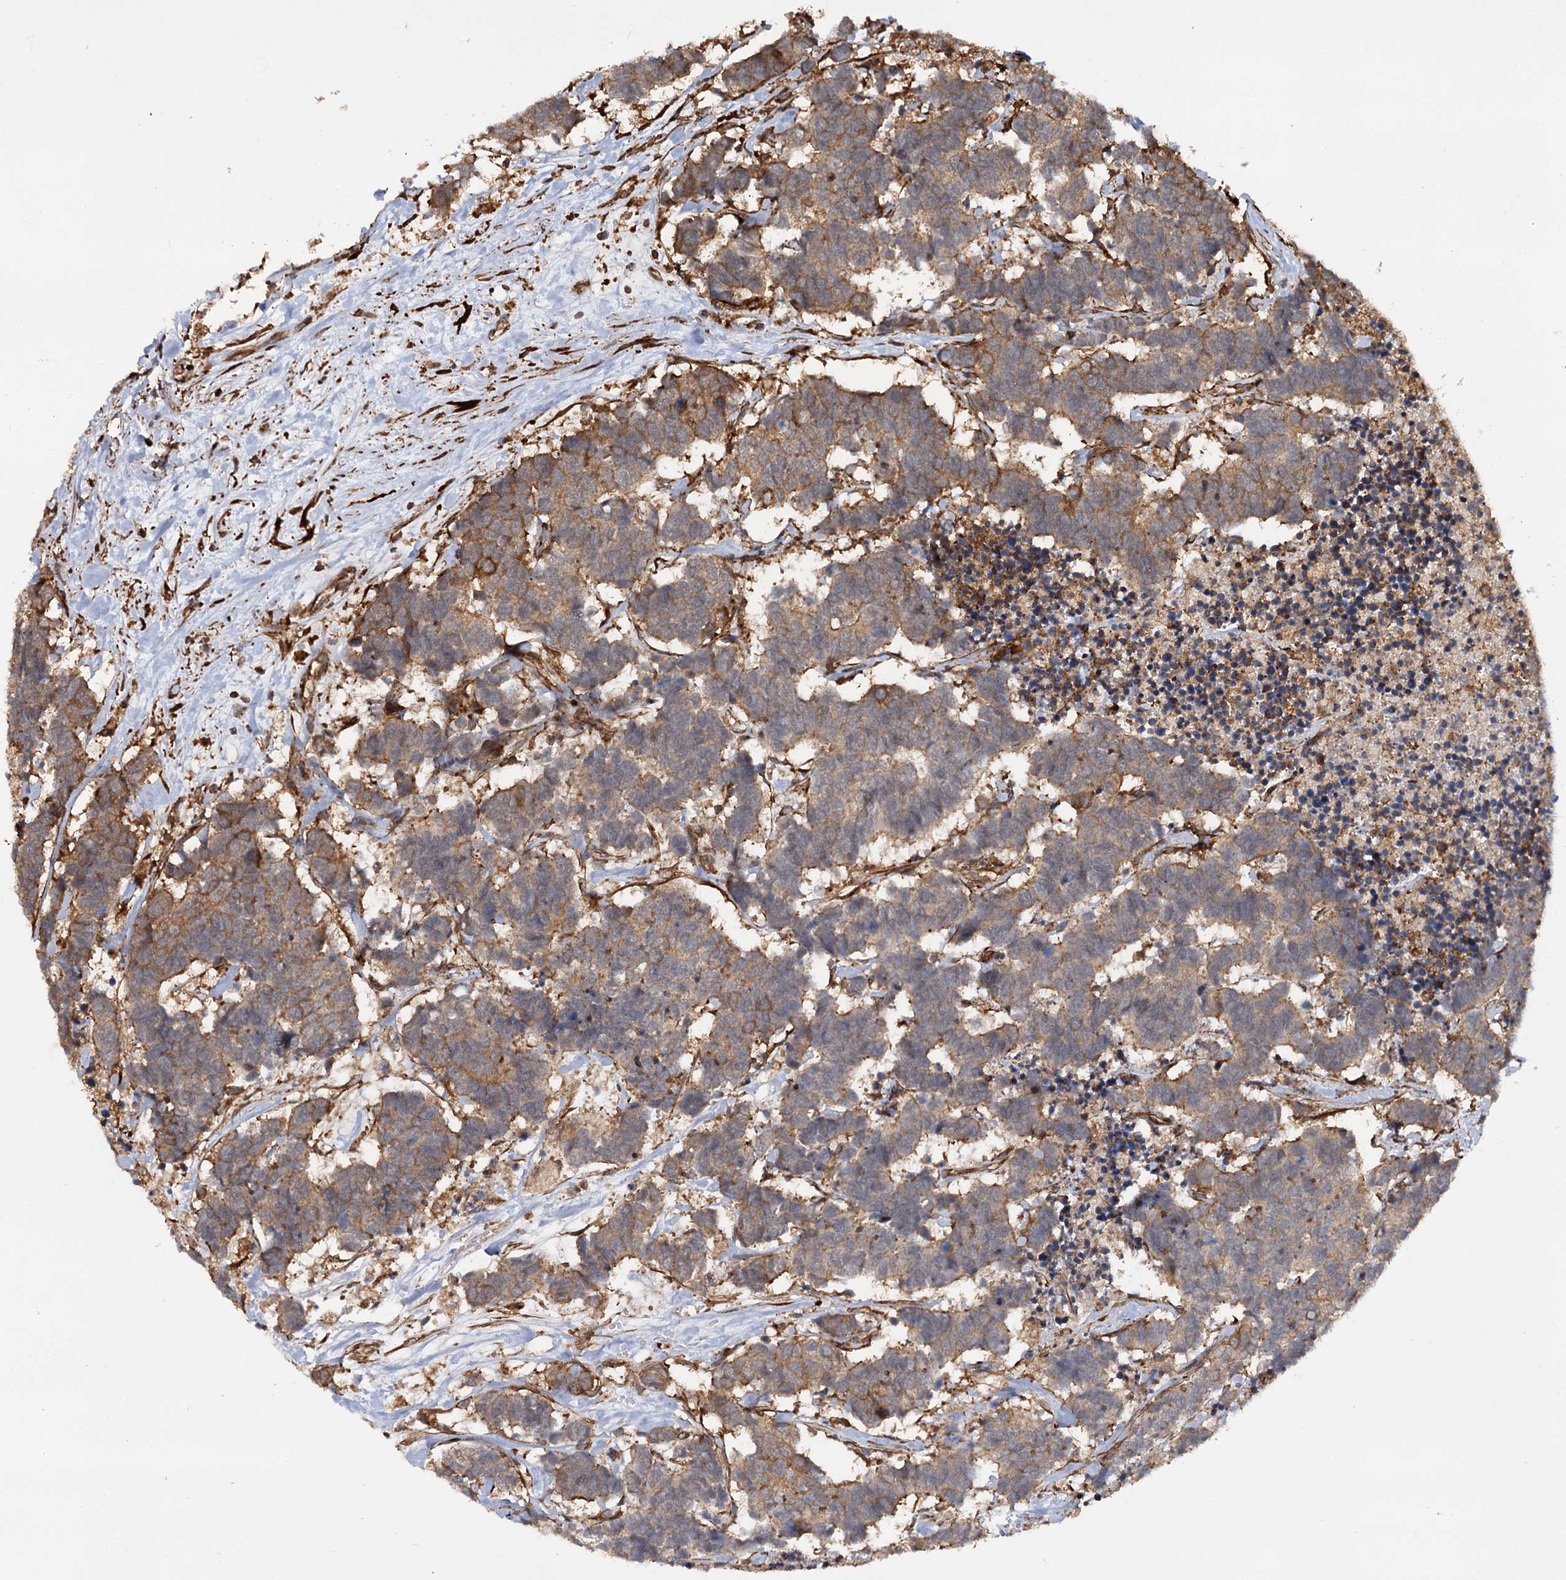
{"staining": {"intensity": "moderate", "quantity": ">75%", "location": "cytoplasmic/membranous"}, "tissue": "carcinoid", "cell_type": "Tumor cells", "image_type": "cancer", "snomed": [{"axis": "morphology", "description": "Carcinoma, NOS"}, {"axis": "morphology", "description": "Carcinoid, malignant, NOS"}, {"axis": "topography", "description": "Urinary bladder"}], "caption": "Moderate cytoplasmic/membranous positivity for a protein is seen in approximately >75% of tumor cells of carcinoma using immunohistochemistry.", "gene": "ATP8B4", "patient": {"sex": "male", "age": 57}}